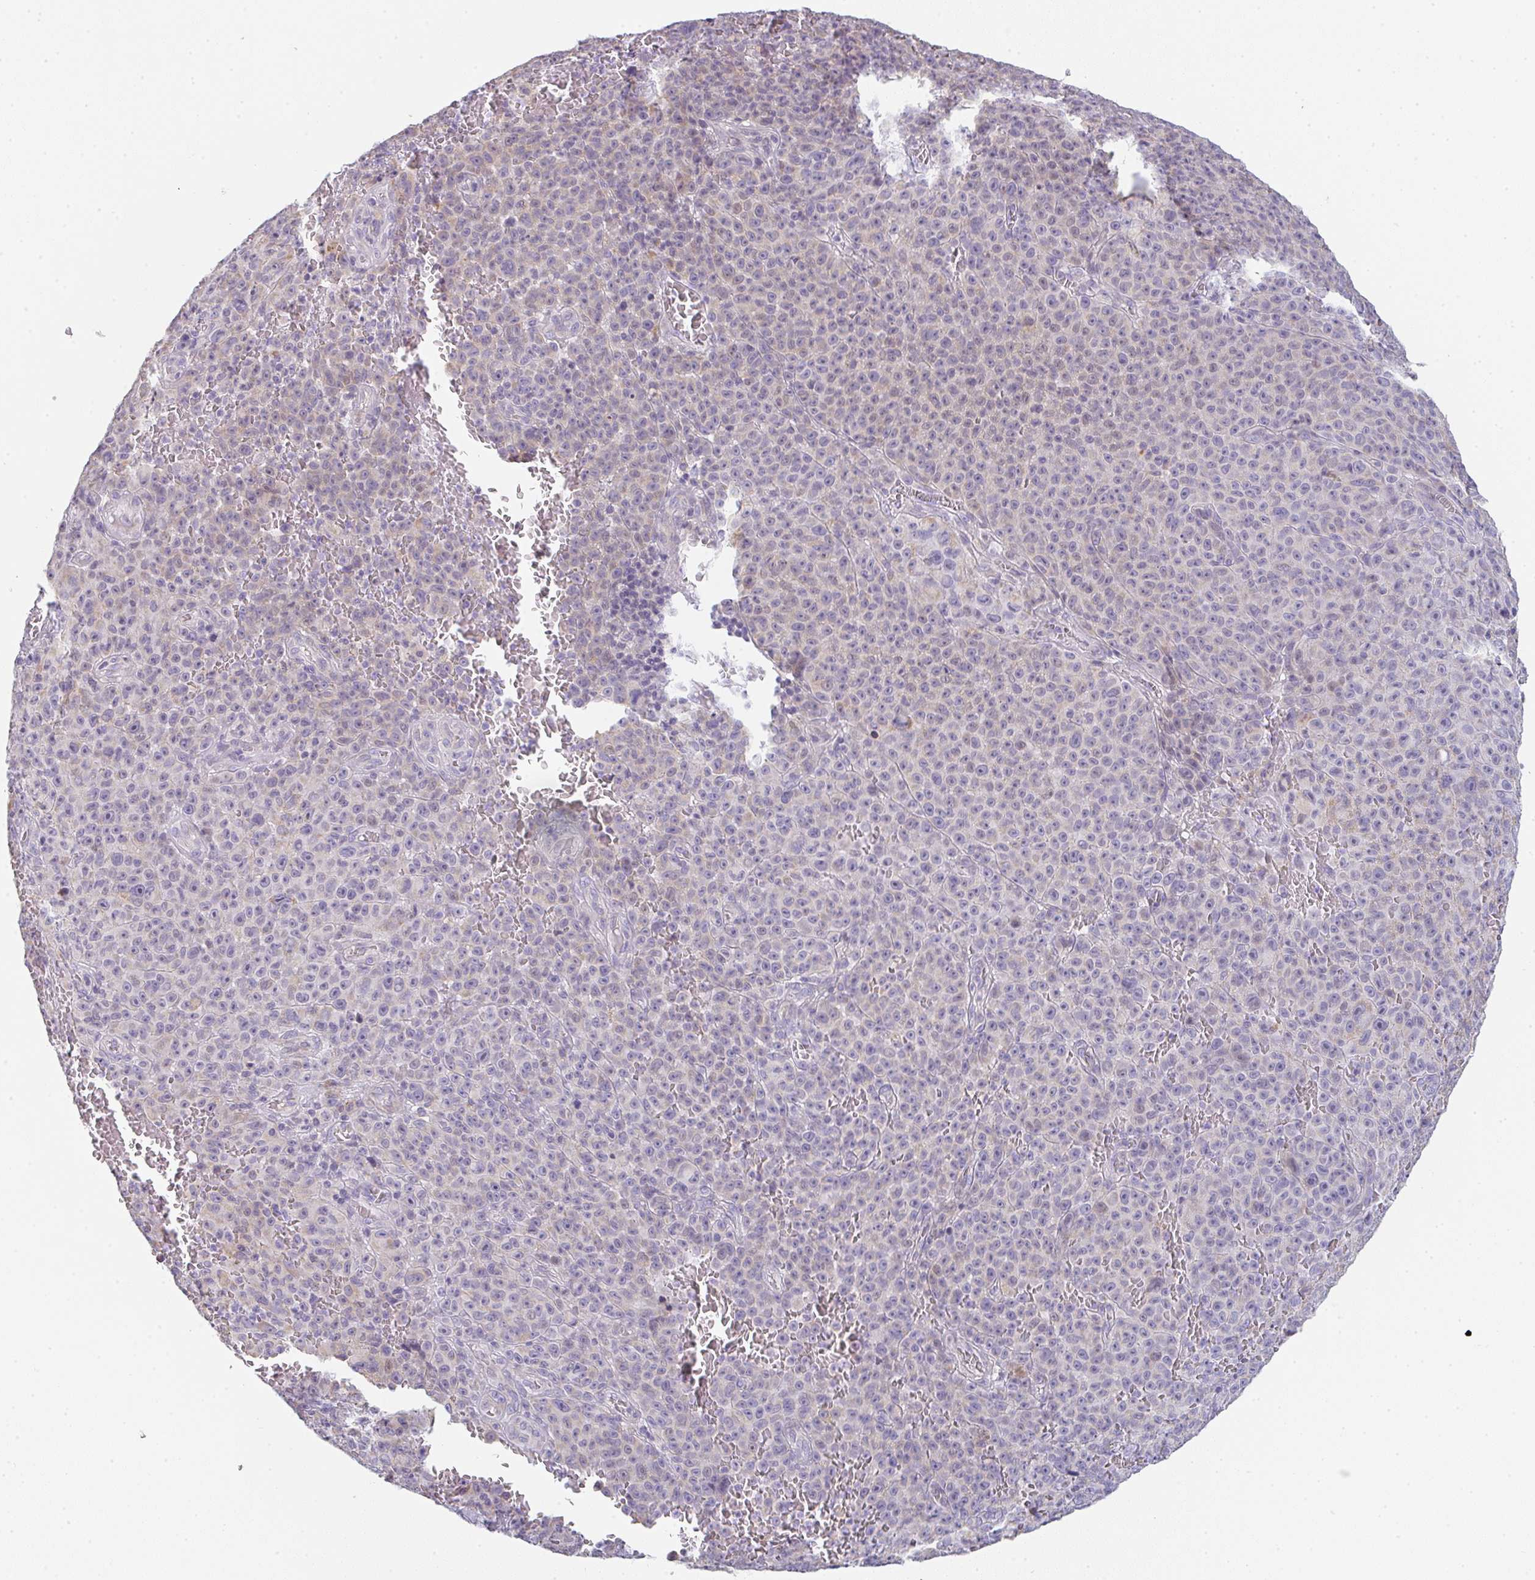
{"staining": {"intensity": "weak", "quantity": "25%-75%", "location": "cytoplasmic/membranous"}, "tissue": "melanoma", "cell_type": "Tumor cells", "image_type": "cancer", "snomed": [{"axis": "morphology", "description": "Malignant melanoma, NOS"}, {"axis": "topography", "description": "Skin"}], "caption": "A brown stain labels weak cytoplasmic/membranous positivity of a protein in melanoma tumor cells.", "gene": "CACNA1S", "patient": {"sex": "female", "age": 82}}